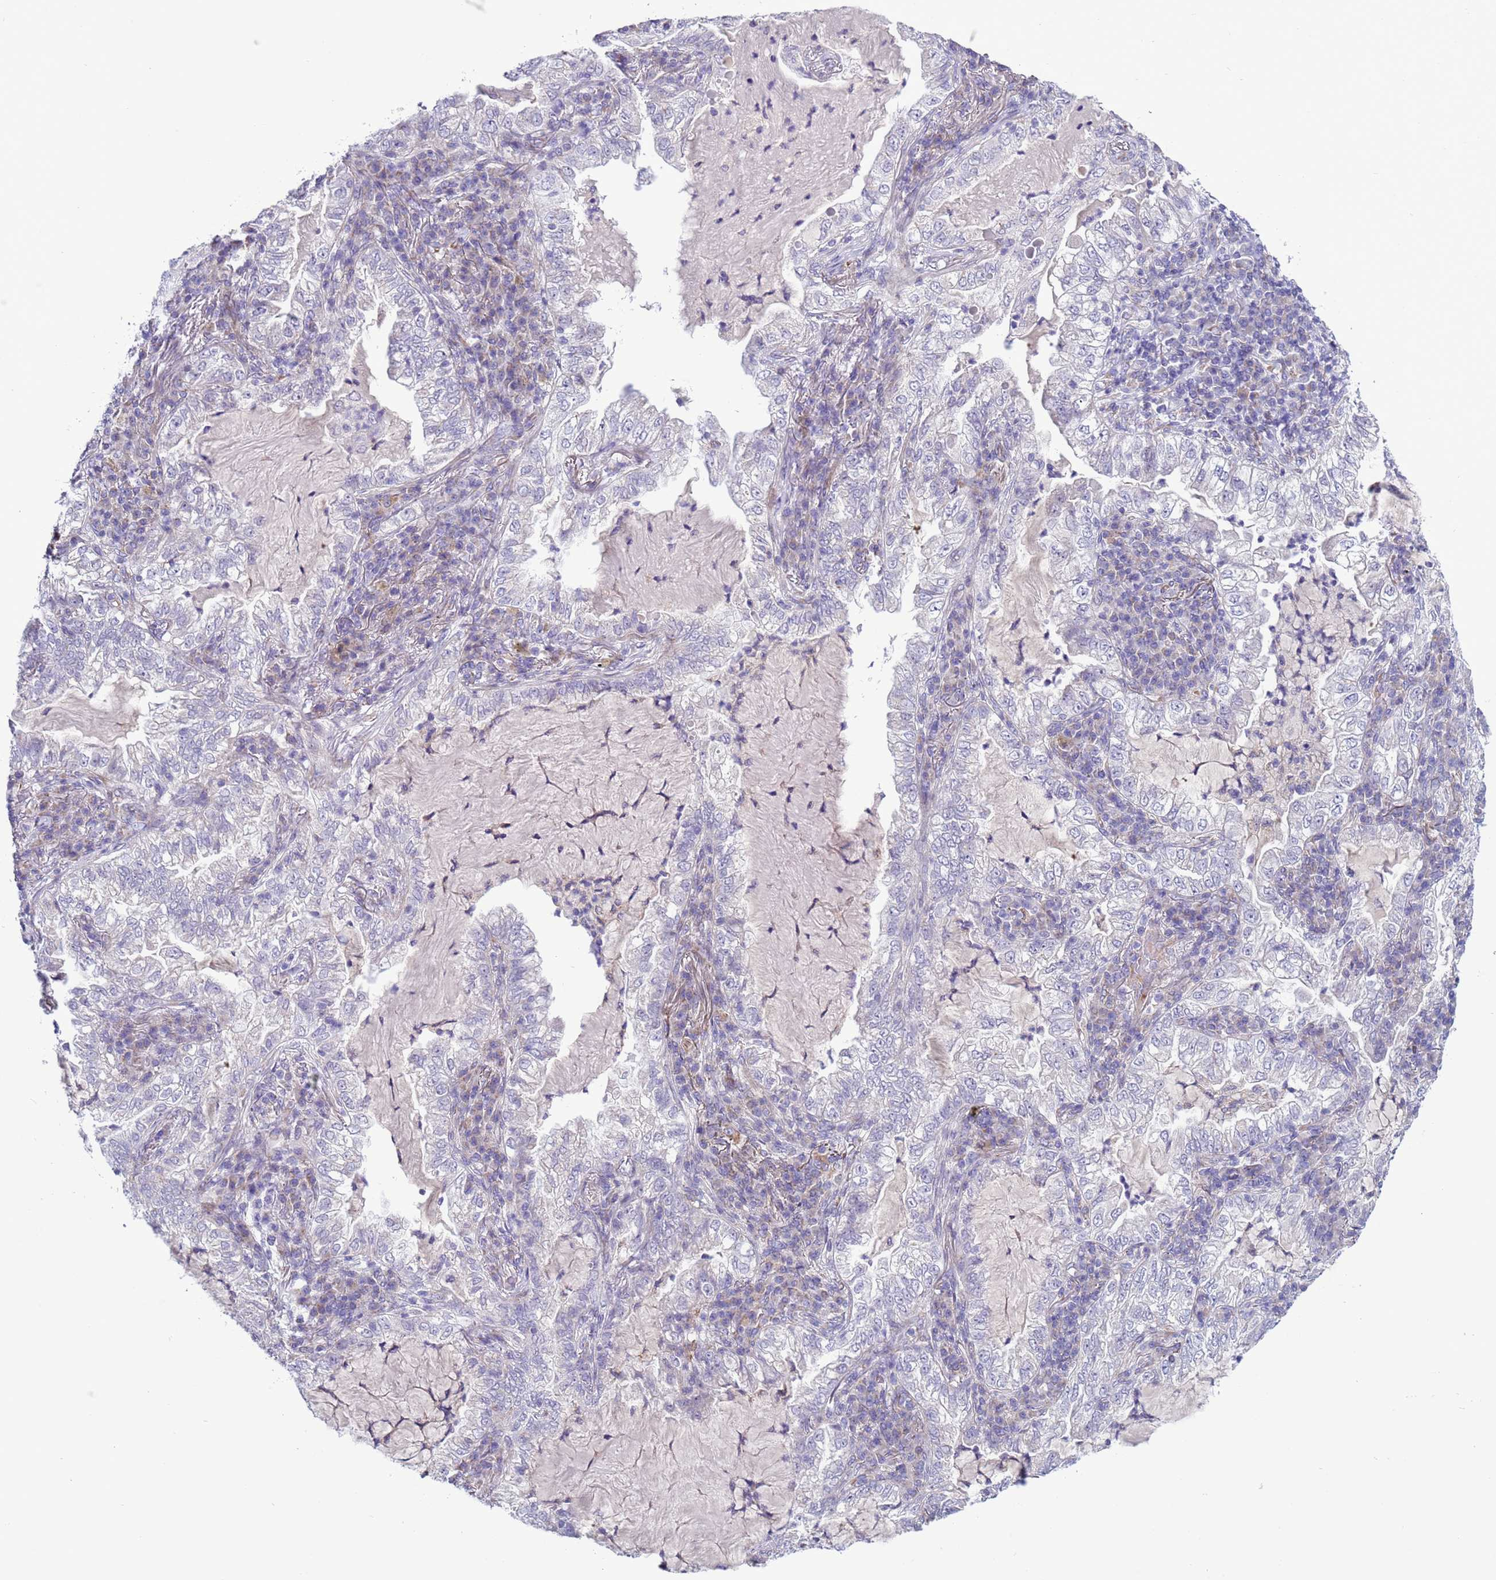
{"staining": {"intensity": "negative", "quantity": "none", "location": "none"}, "tissue": "lung cancer", "cell_type": "Tumor cells", "image_type": "cancer", "snomed": [{"axis": "morphology", "description": "Adenocarcinoma, NOS"}, {"axis": "topography", "description": "Lung"}], "caption": "Tumor cells are negative for protein expression in human lung adenocarcinoma.", "gene": "ABHD17B", "patient": {"sex": "female", "age": 73}}